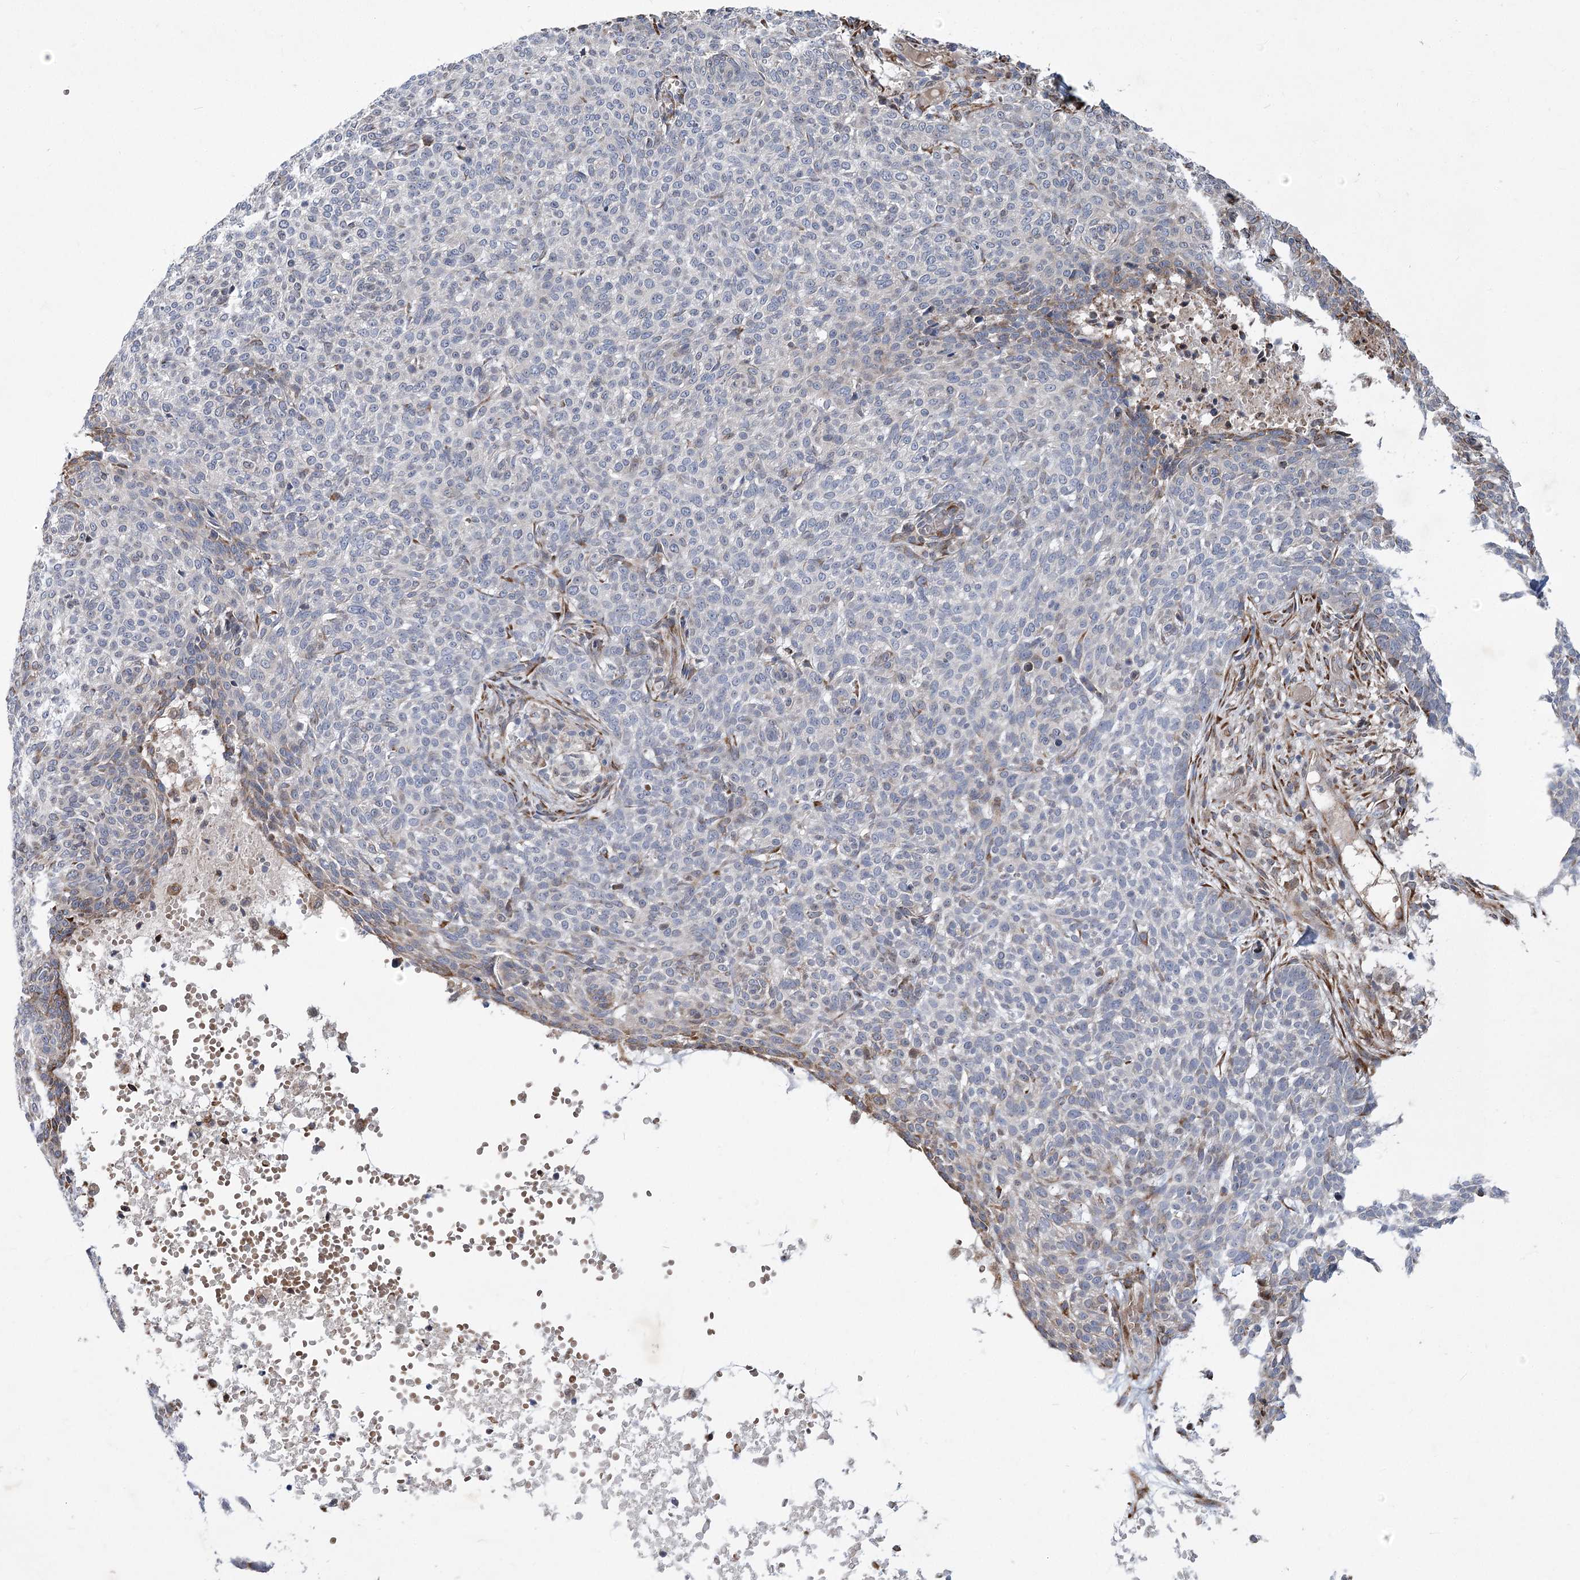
{"staining": {"intensity": "negative", "quantity": "none", "location": "none"}, "tissue": "skin cancer", "cell_type": "Tumor cells", "image_type": "cancer", "snomed": [{"axis": "morphology", "description": "Basal cell carcinoma"}, {"axis": "topography", "description": "Skin"}], "caption": "IHC image of skin cancer stained for a protein (brown), which reveals no staining in tumor cells.", "gene": "GCNT4", "patient": {"sex": "male", "age": 85}}